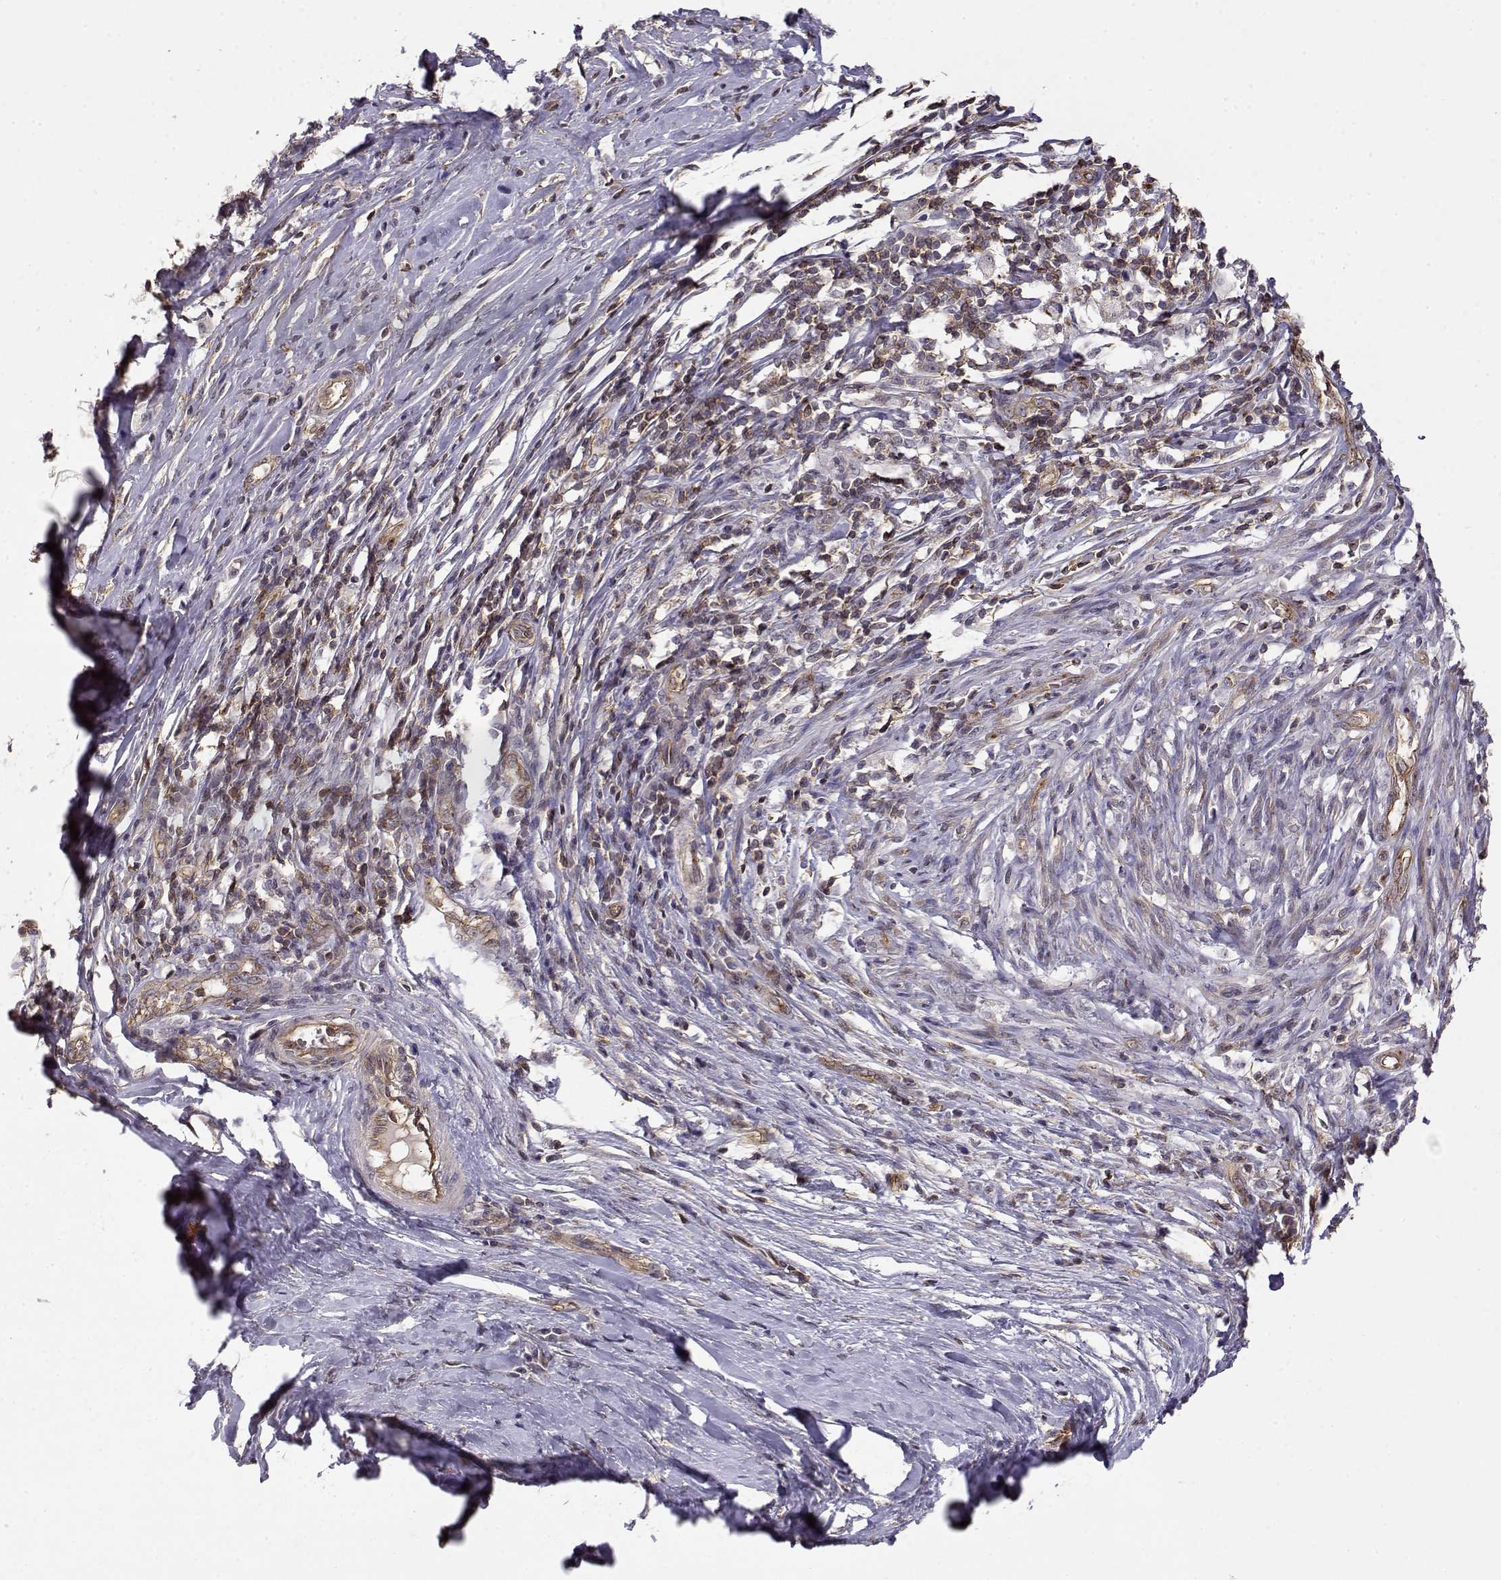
{"staining": {"intensity": "negative", "quantity": "none", "location": "none"}, "tissue": "melanoma", "cell_type": "Tumor cells", "image_type": "cancer", "snomed": [{"axis": "morphology", "description": "Malignant melanoma, NOS"}, {"axis": "topography", "description": "Skin"}], "caption": "Melanoma was stained to show a protein in brown. There is no significant positivity in tumor cells.", "gene": "IFITM1", "patient": {"sex": "female", "age": 91}}